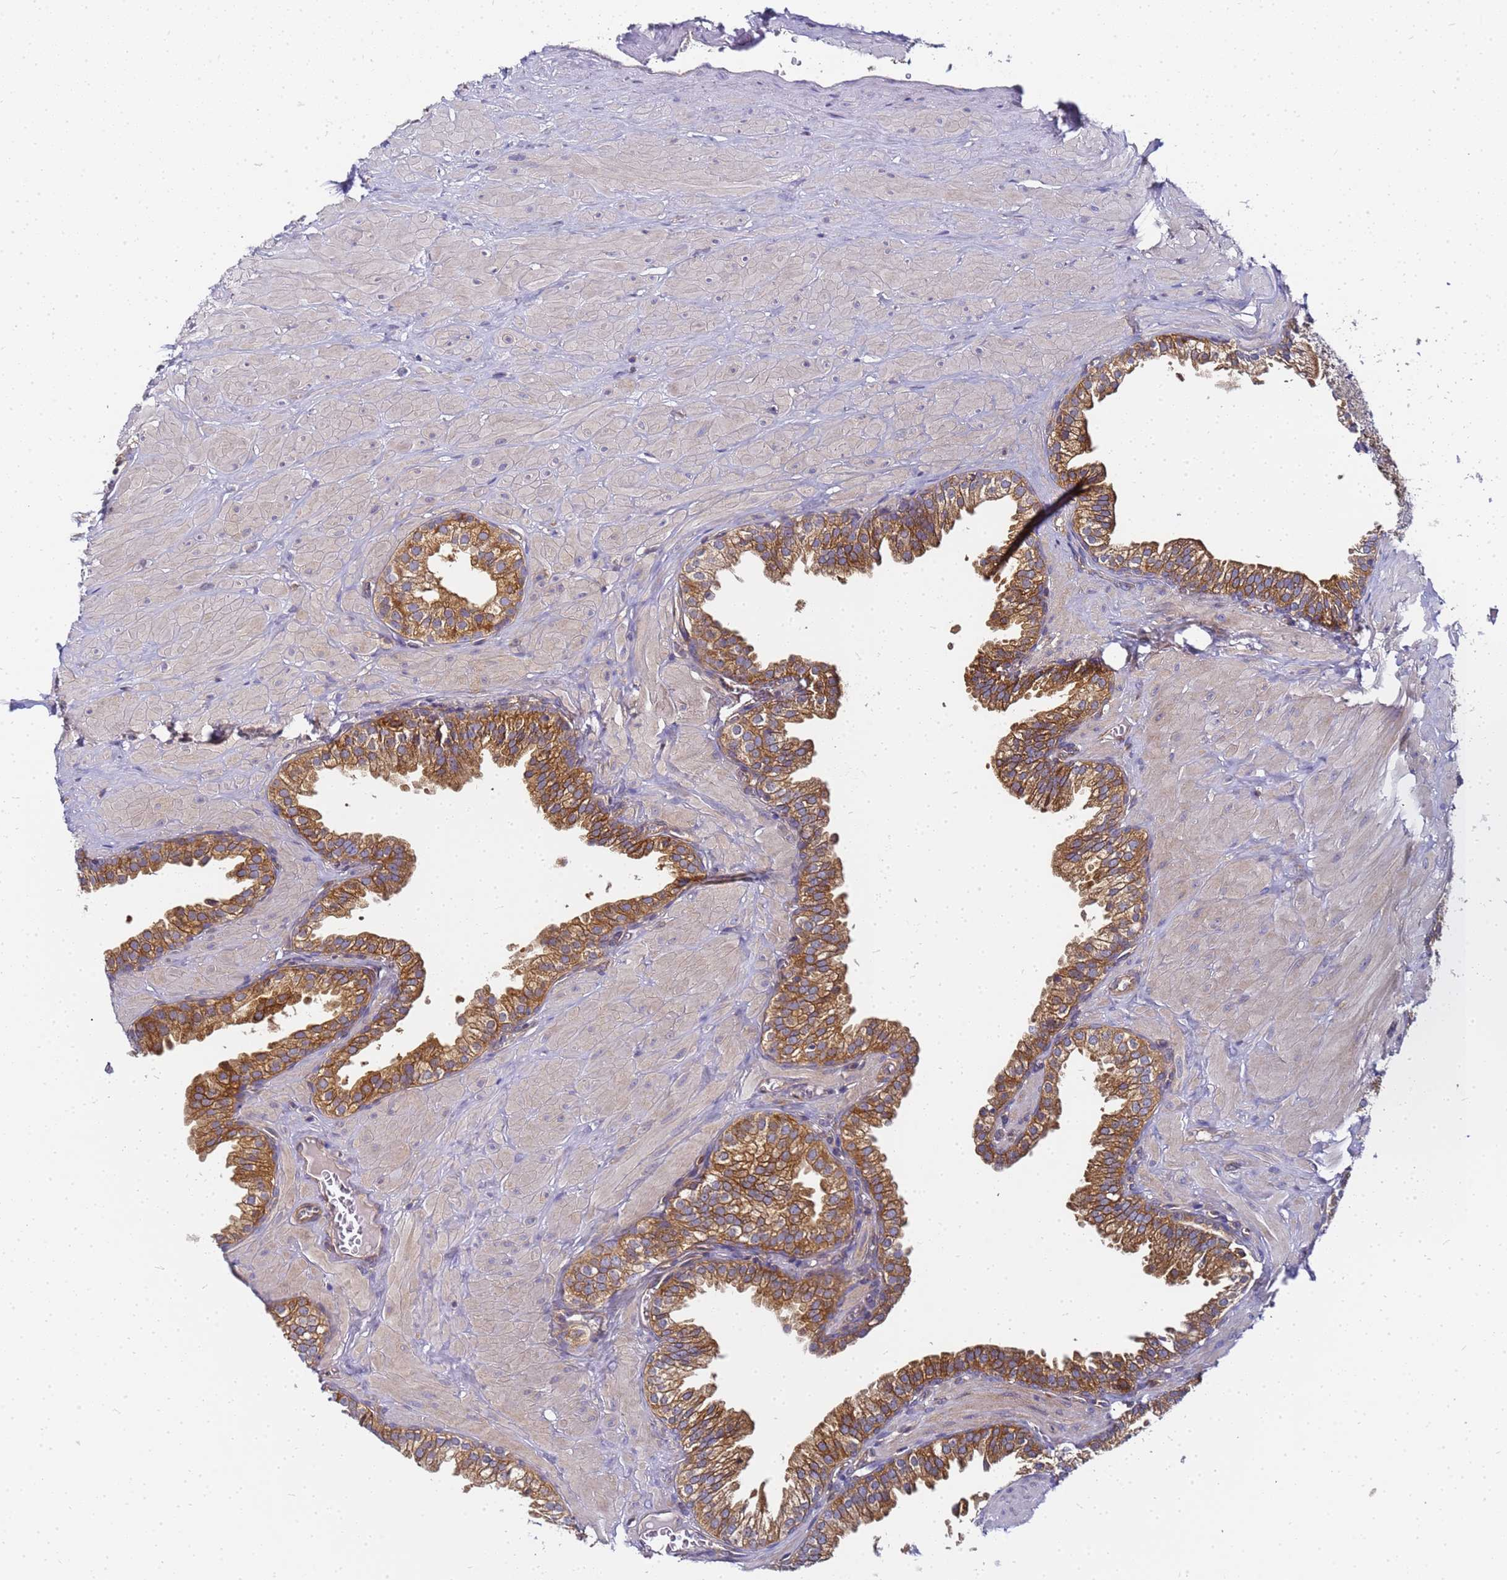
{"staining": {"intensity": "moderate", "quantity": ">75%", "location": "cytoplasmic/membranous"}, "tissue": "prostate", "cell_type": "Glandular cells", "image_type": "normal", "snomed": [{"axis": "morphology", "description": "Normal tissue, NOS"}, {"axis": "topography", "description": "Prostate"}, {"axis": "topography", "description": "Peripheral nerve tissue"}], "caption": "Normal prostate reveals moderate cytoplasmic/membranous staining in about >75% of glandular cells.", "gene": "CHM", "patient": {"sex": "male", "age": 55}}